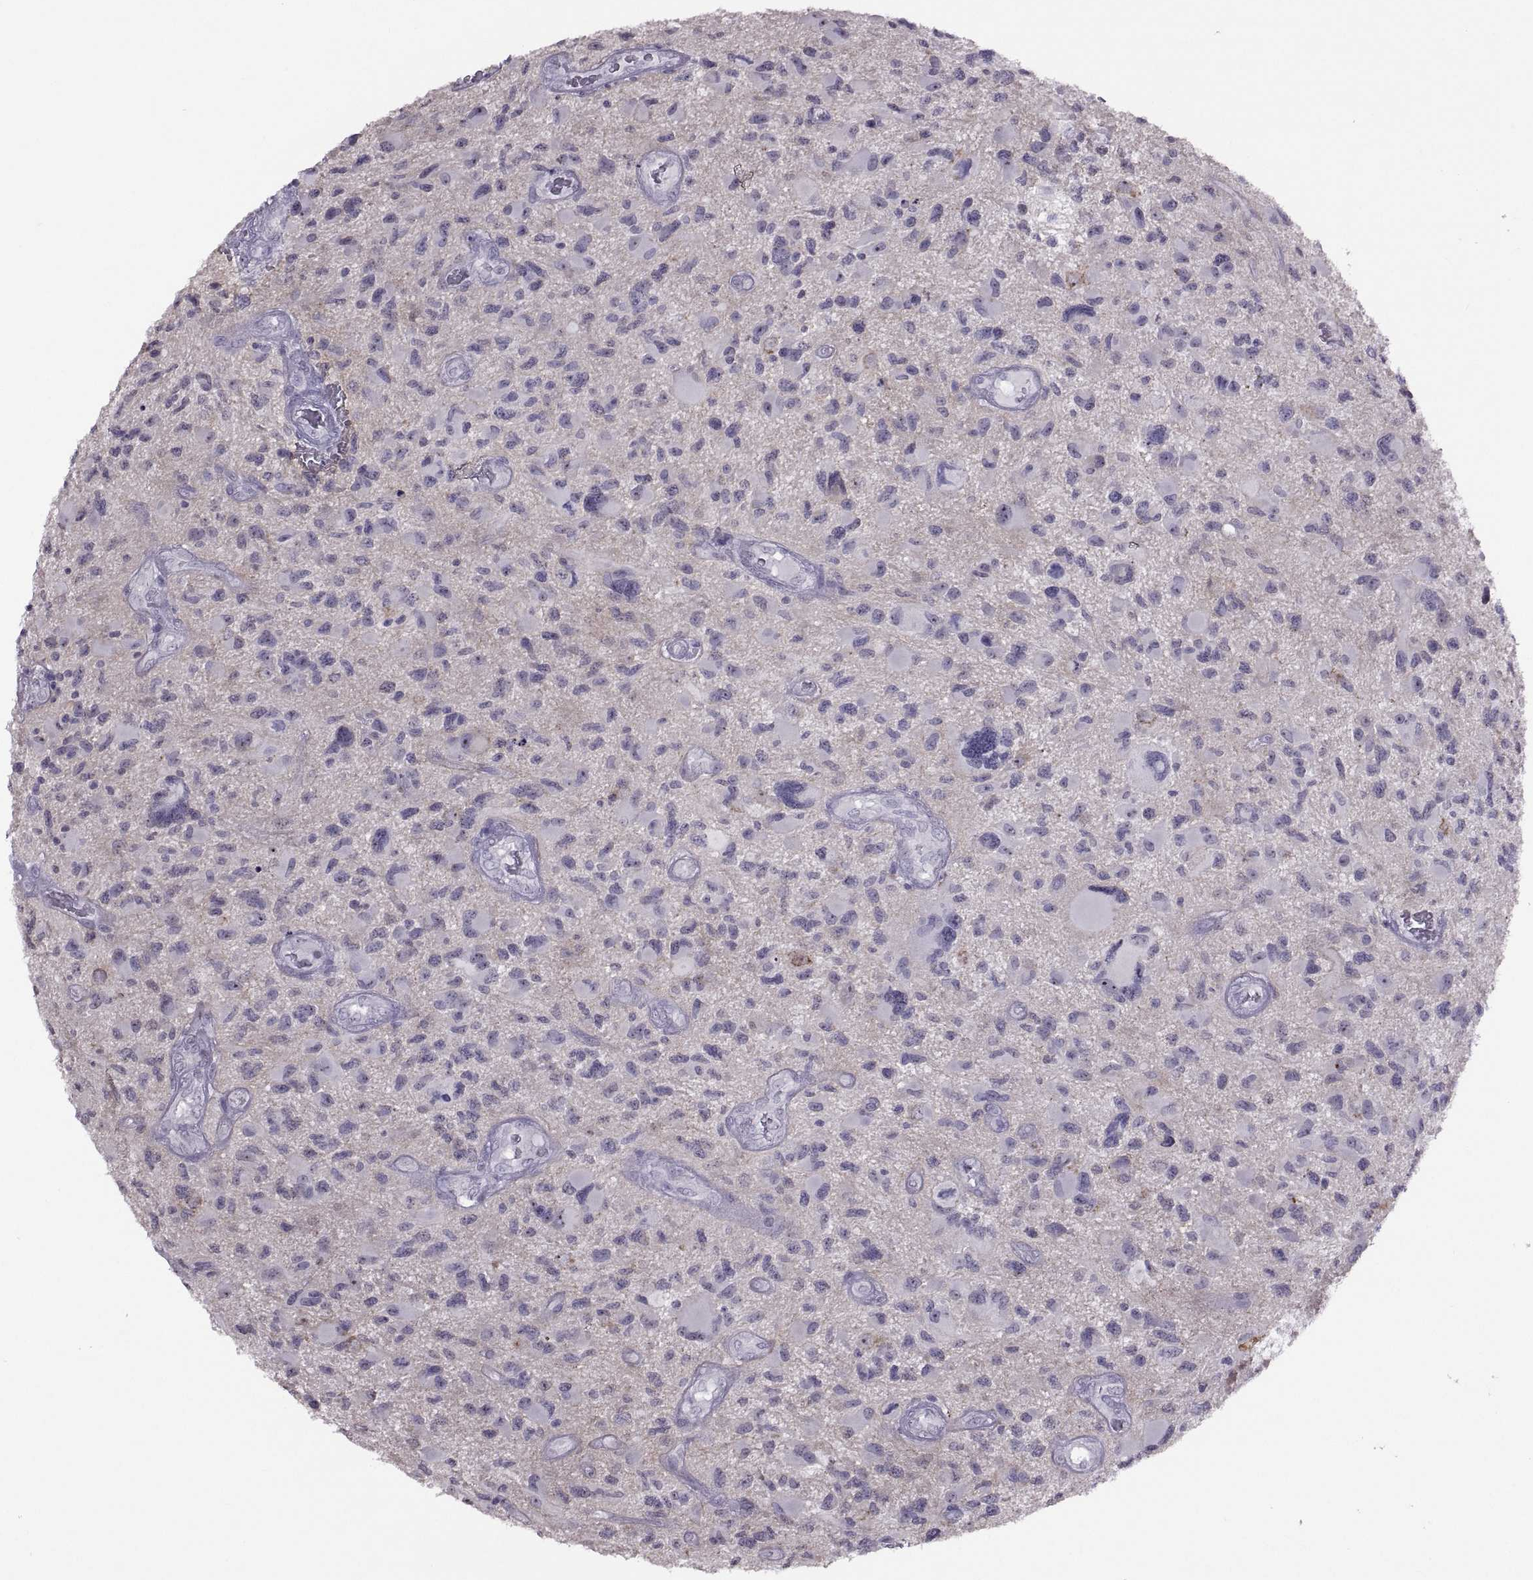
{"staining": {"intensity": "negative", "quantity": "none", "location": "none"}, "tissue": "glioma", "cell_type": "Tumor cells", "image_type": "cancer", "snomed": [{"axis": "morphology", "description": "Glioma, malignant, NOS"}, {"axis": "morphology", "description": "Glioma, malignant, High grade"}, {"axis": "topography", "description": "Brain"}], "caption": "IHC photomicrograph of neoplastic tissue: human high-grade glioma (malignant) stained with DAB (3,3'-diaminobenzidine) exhibits no significant protein positivity in tumor cells.", "gene": "ASIC2", "patient": {"sex": "female", "age": 71}}